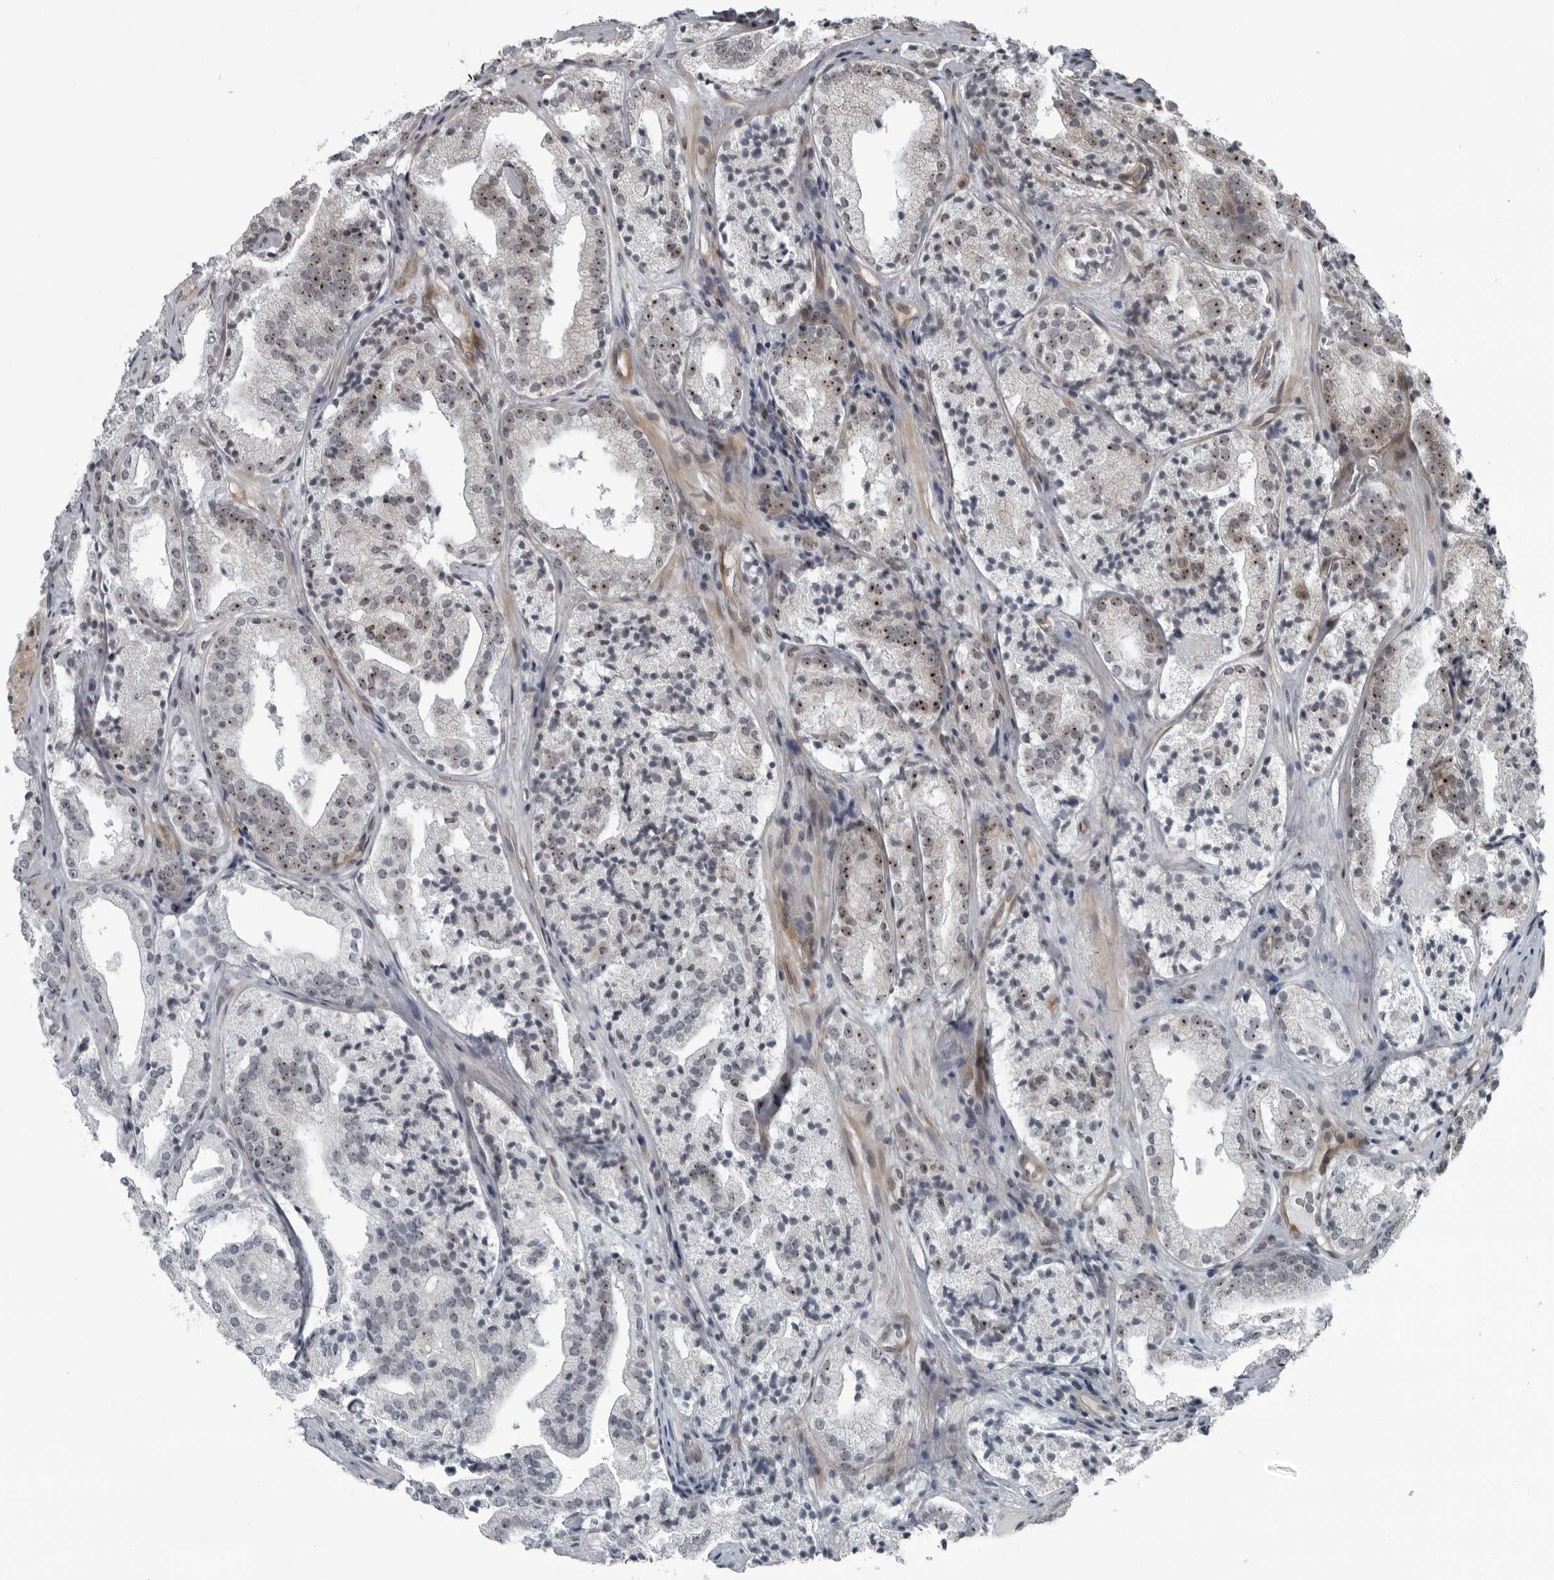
{"staining": {"intensity": "moderate", "quantity": ">75%", "location": "nuclear"}, "tissue": "prostate cancer", "cell_type": "Tumor cells", "image_type": "cancer", "snomed": [{"axis": "morphology", "description": "Adenocarcinoma, High grade"}, {"axis": "topography", "description": "Prostate"}], "caption": "High-magnification brightfield microscopy of prostate cancer (high-grade adenocarcinoma) stained with DAB (3,3'-diaminobenzidine) (brown) and counterstained with hematoxylin (blue). tumor cells exhibit moderate nuclear expression is identified in approximately>75% of cells.", "gene": "FAM102B", "patient": {"sex": "male", "age": 57}}